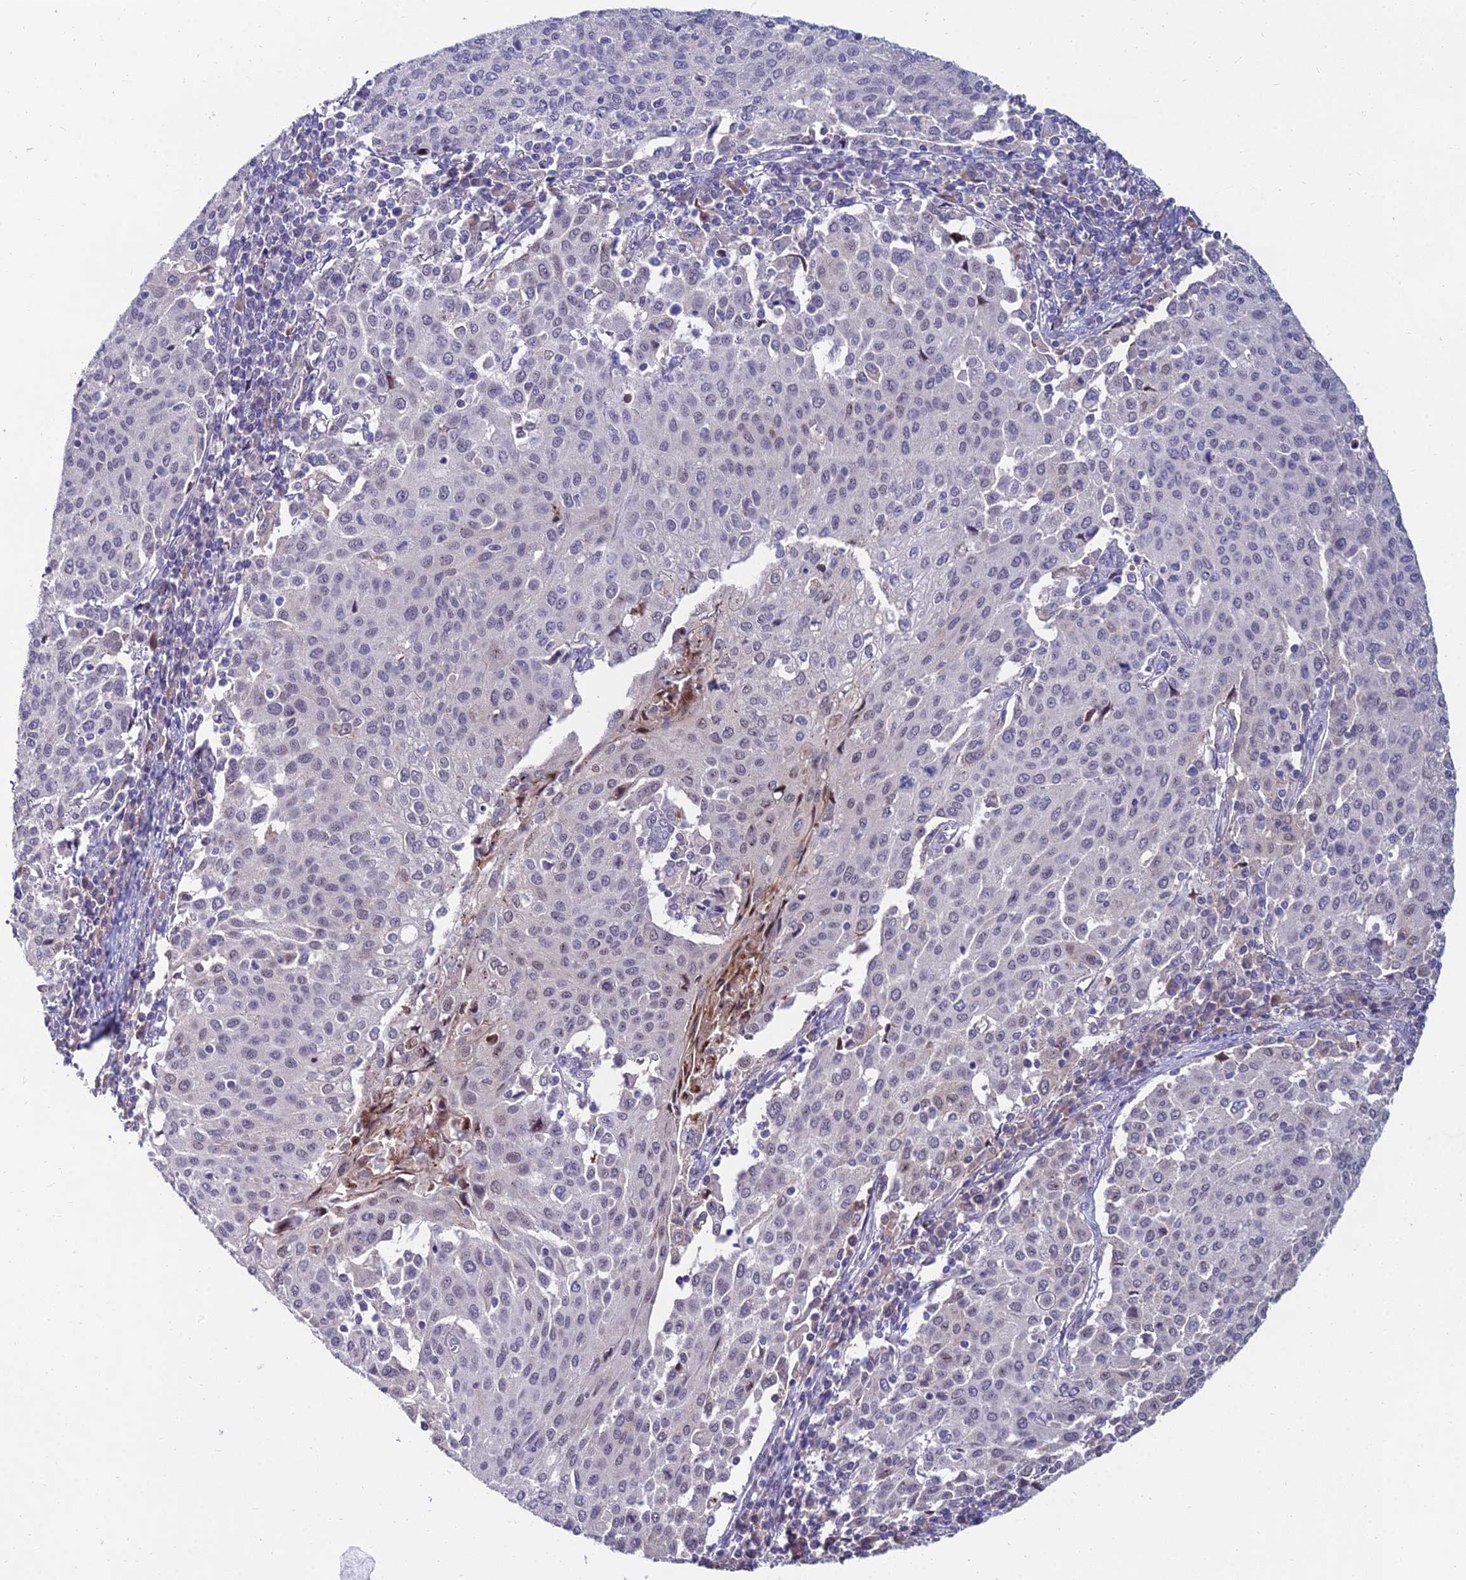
{"staining": {"intensity": "negative", "quantity": "none", "location": "none"}, "tissue": "cervical cancer", "cell_type": "Tumor cells", "image_type": "cancer", "snomed": [{"axis": "morphology", "description": "Squamous cell carcinoma, NOS"}, {"axis": "topography", "description": "Cervix"}], "caption": "An image of human squamous cell carcinoma (cervical) is negative for staining in tumor cells. (DAB (3,3'-diaminobenzidine) immunohistochemistry (IHC) visualized using brightfield microscopy, high magnification).", "gene": "GOLGA6D", "patient": {"sex": "female", "age": 46}}